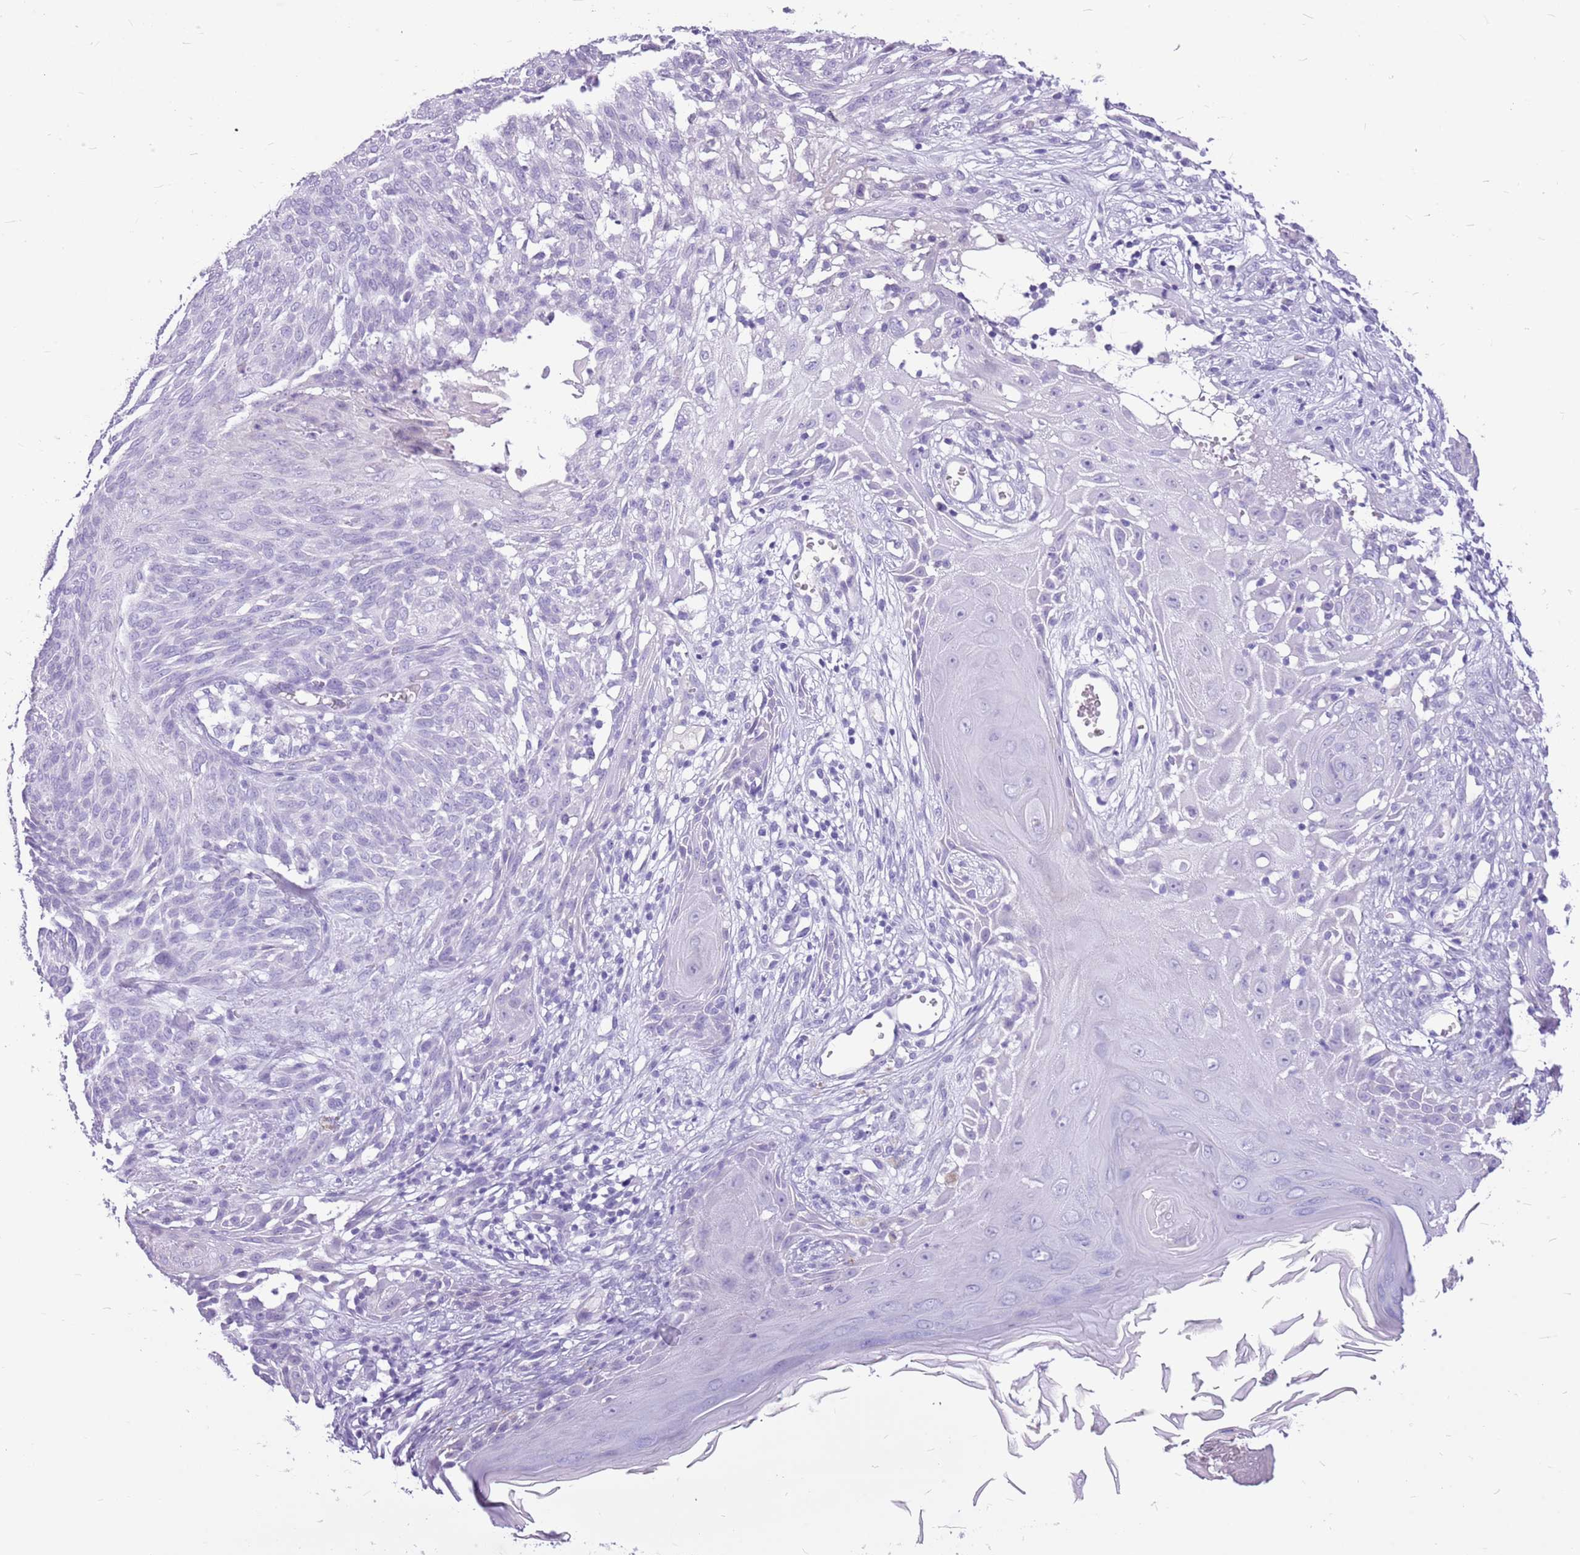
{"staining": {"intensity": "negative", "quantity": "none", "location": "none"}, "tissue": "skin cancer", "cell_type": "Tumor cells", "image_type": "cancer", "snomed": [{"axis": "morphology", "description": "Basal cell carcinoma"}, {"axis": "topography", "description": "Skin"}], "caption": "IHC of human skin cancer (basal cell carcinoma) shows no positivity in tumor cells.", "gene": "ZNF425", "patient": {"sex": "female", "age": 86}}